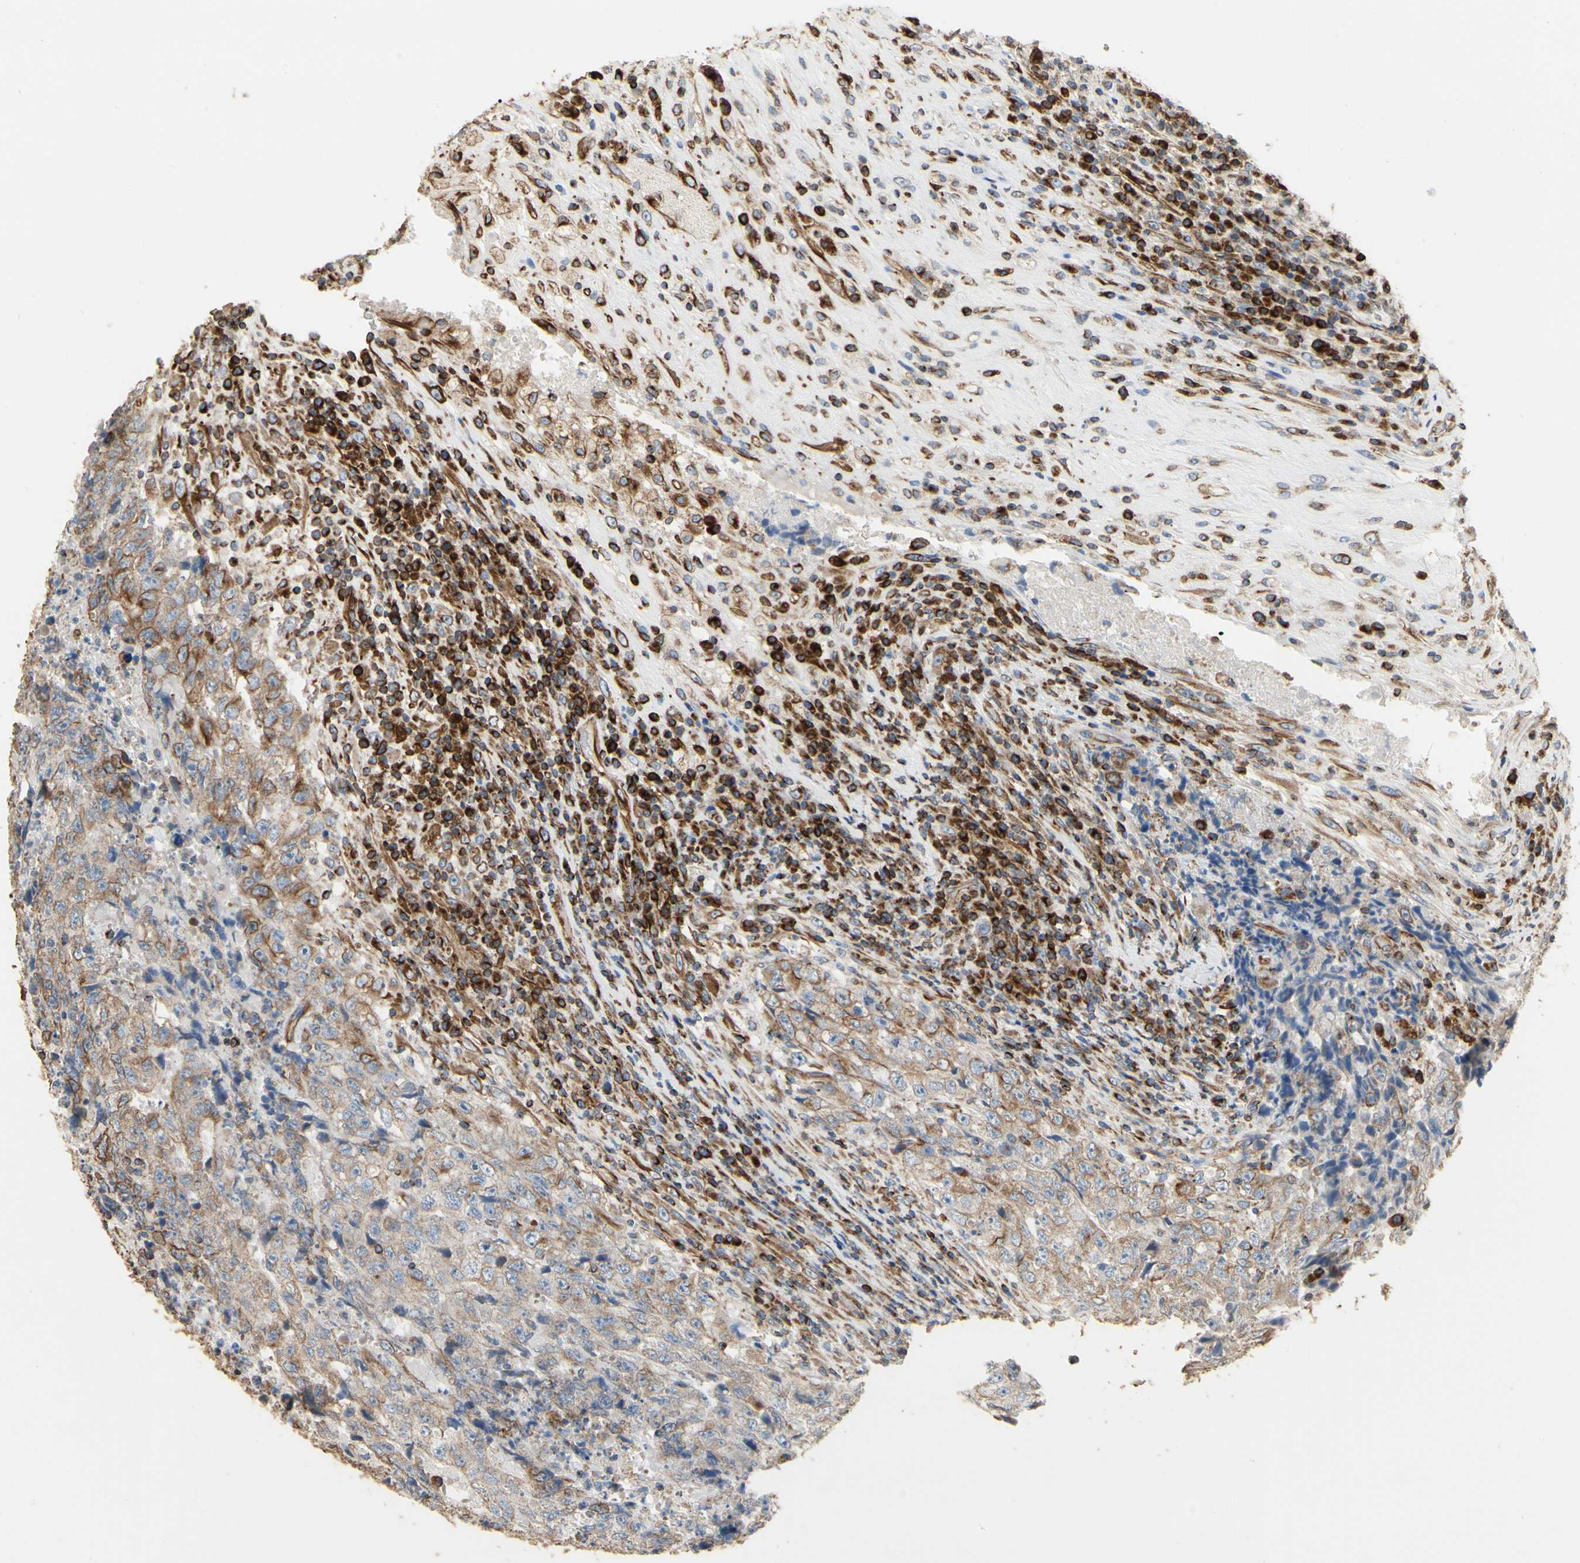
{"staining": {"intensity": "negative", "quantity": "none", "location": "none"}, "tissue": "testis cancer", "cell_type": "Tumor cells", "image_type": "cancer", "snomed": [{"axis": "morphology", "description": "Necrosis, NOS"}, {"axis": "morphology", "description": "Carcinoma, Embryonal, NOS"}, {"axis": "topography", "description": "Testis"}], "caption": "Tumor cells are negative for brown protein staining in embryonal carcinoma (testis).", "gene": "TUBA1A", "patient": {"sex": "male", "age": 19}}